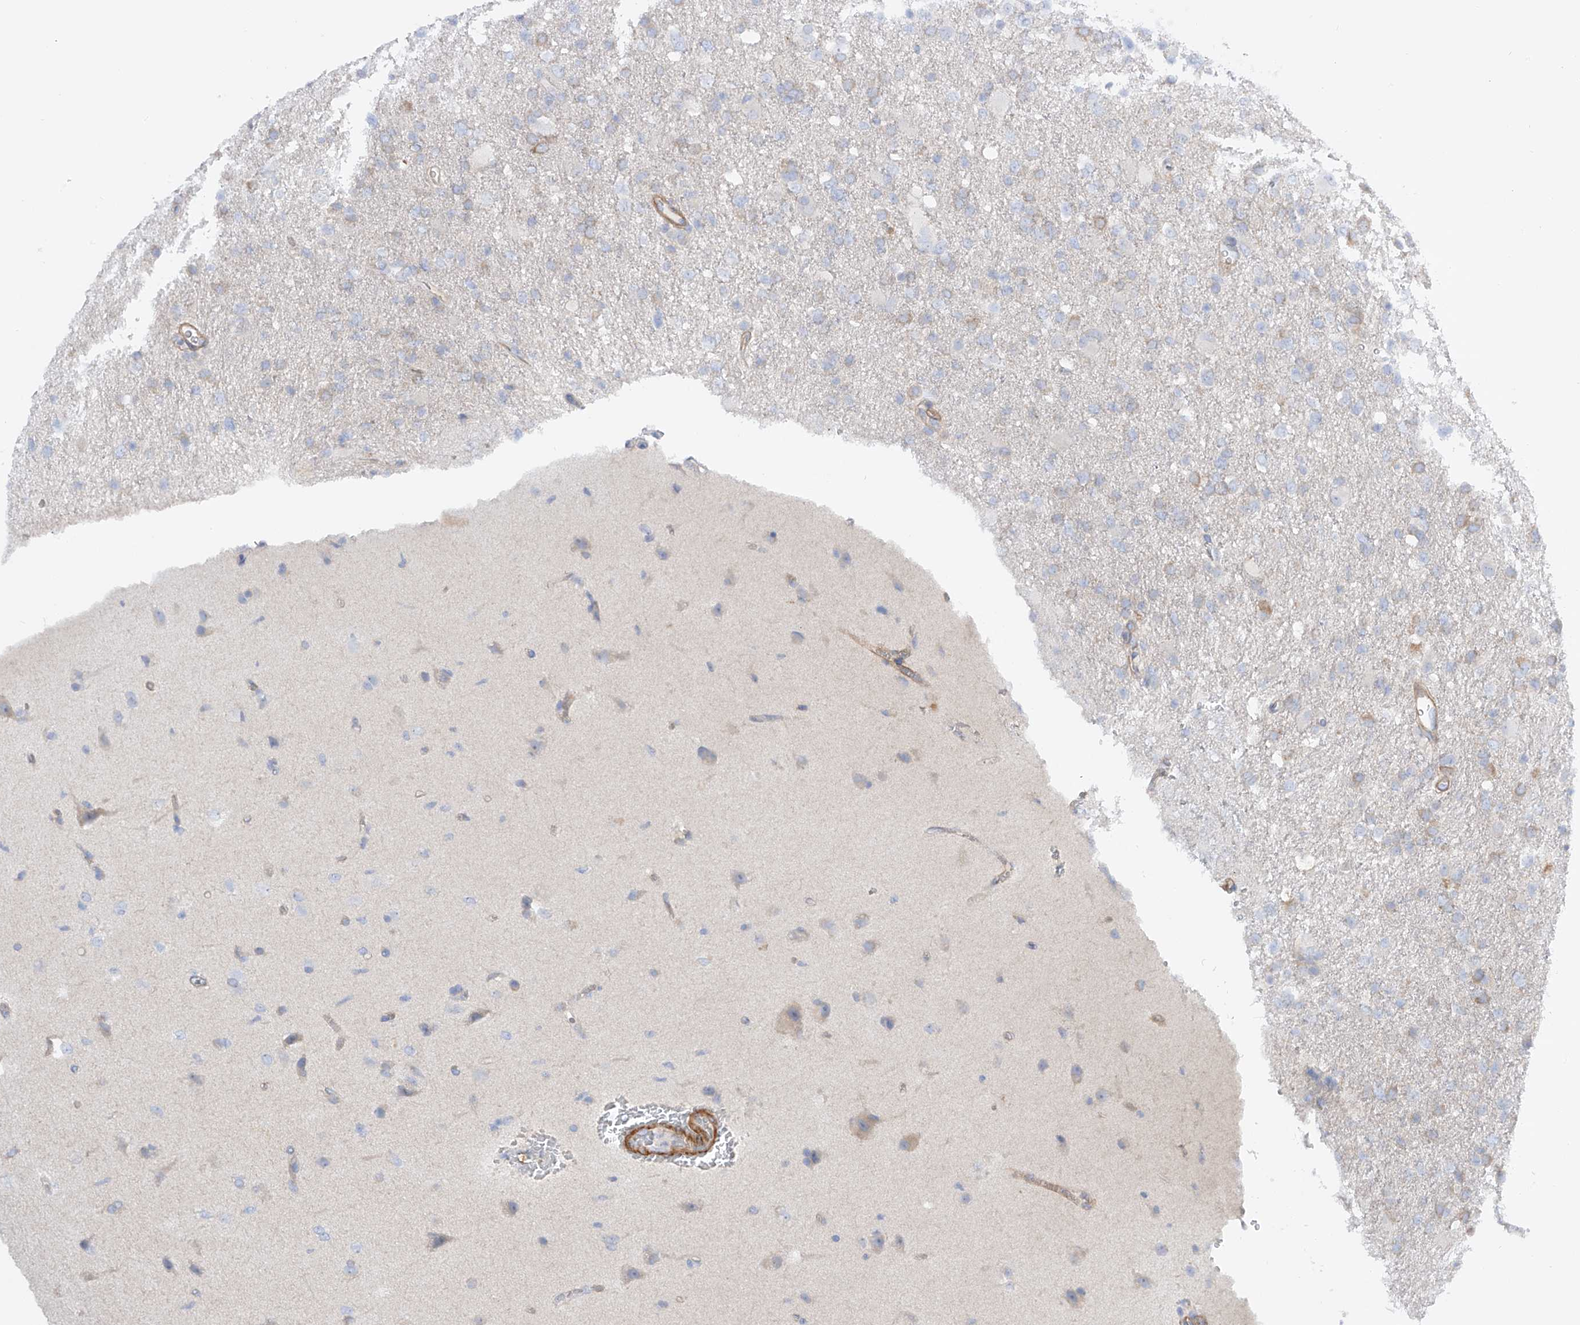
{"staining": {"intensity": "negative", "quantity": "none", "location": "none"}, "tissue": "glioma", "cell_type": "Tumor cells", "image_type": "cancer", "snomed": [{"axis": "morphology", "description": "Glioma, malignant, High grade"}, {"axis": "topography", "description": "Brain"}], "caption": "This is an immunohistochemistry (IHC) micrograph of human malignant glioma (high-grade). There is no staining in tumor cells.", "gene": "LCA5", "patient": {"sex": "female", "age": 57}}